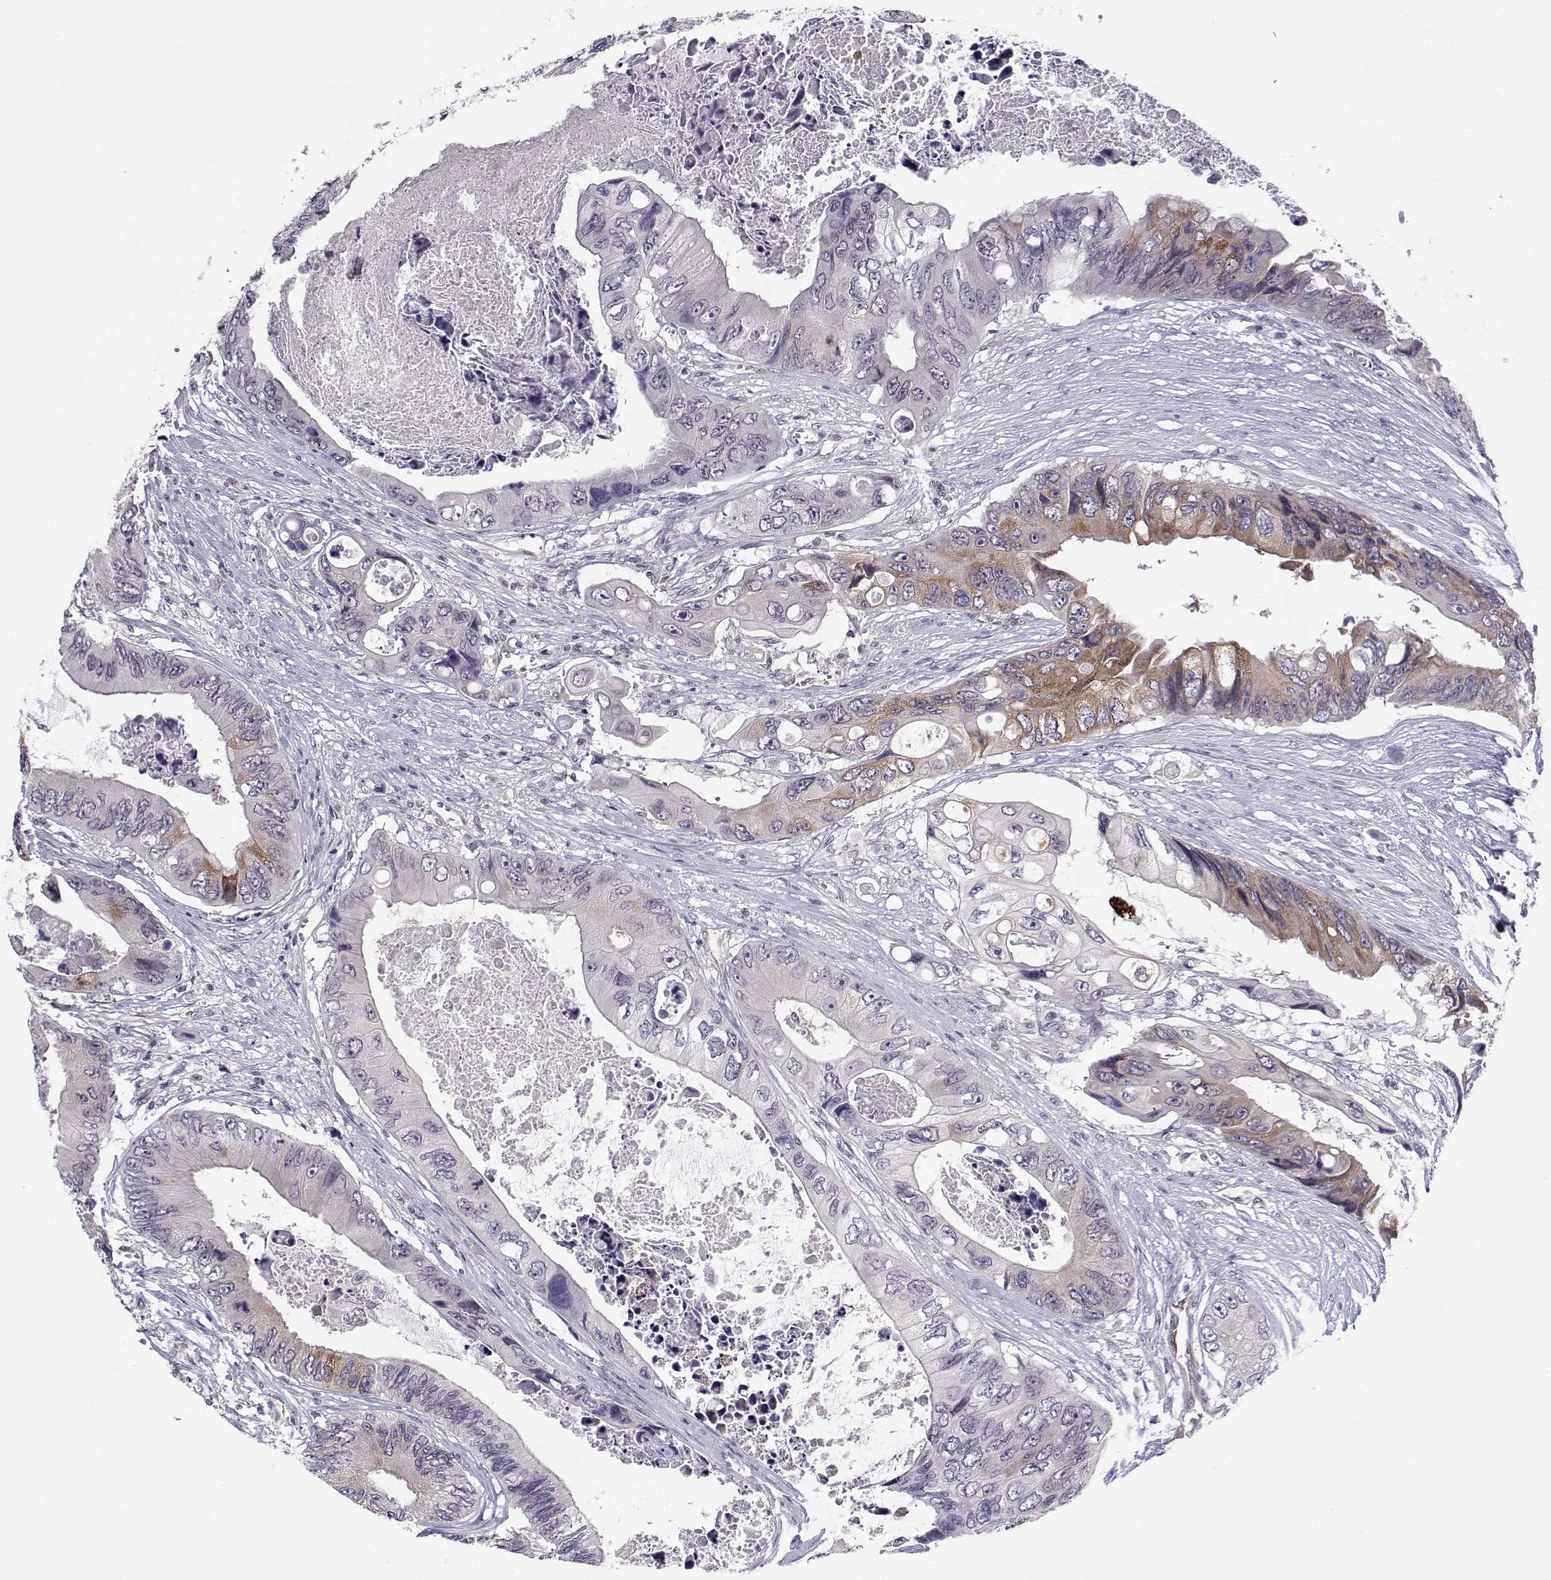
{"staining": {"intensity": "strong", "quantity": "<25%", "location": "cytoplasmic/membranous"}, "tissue": "colorectal cancer", "cell_type": "Tumor cells", "image_type": "cancer", "snomed": [{"axis": "morphology", "description": "Adenocarcinoma, NOS"}, {"axis": "topography", "description": "Rectum"}], "caption": "Protein expression analysis of human adenocarcinoma (colorectal) reveals strong cytoplasmic/membranous positivity in about <25% of tumor cells. Nuclei are stained in blue.", "gene": "KIF13B", "patient": {"sex": "male", "age": 63}}